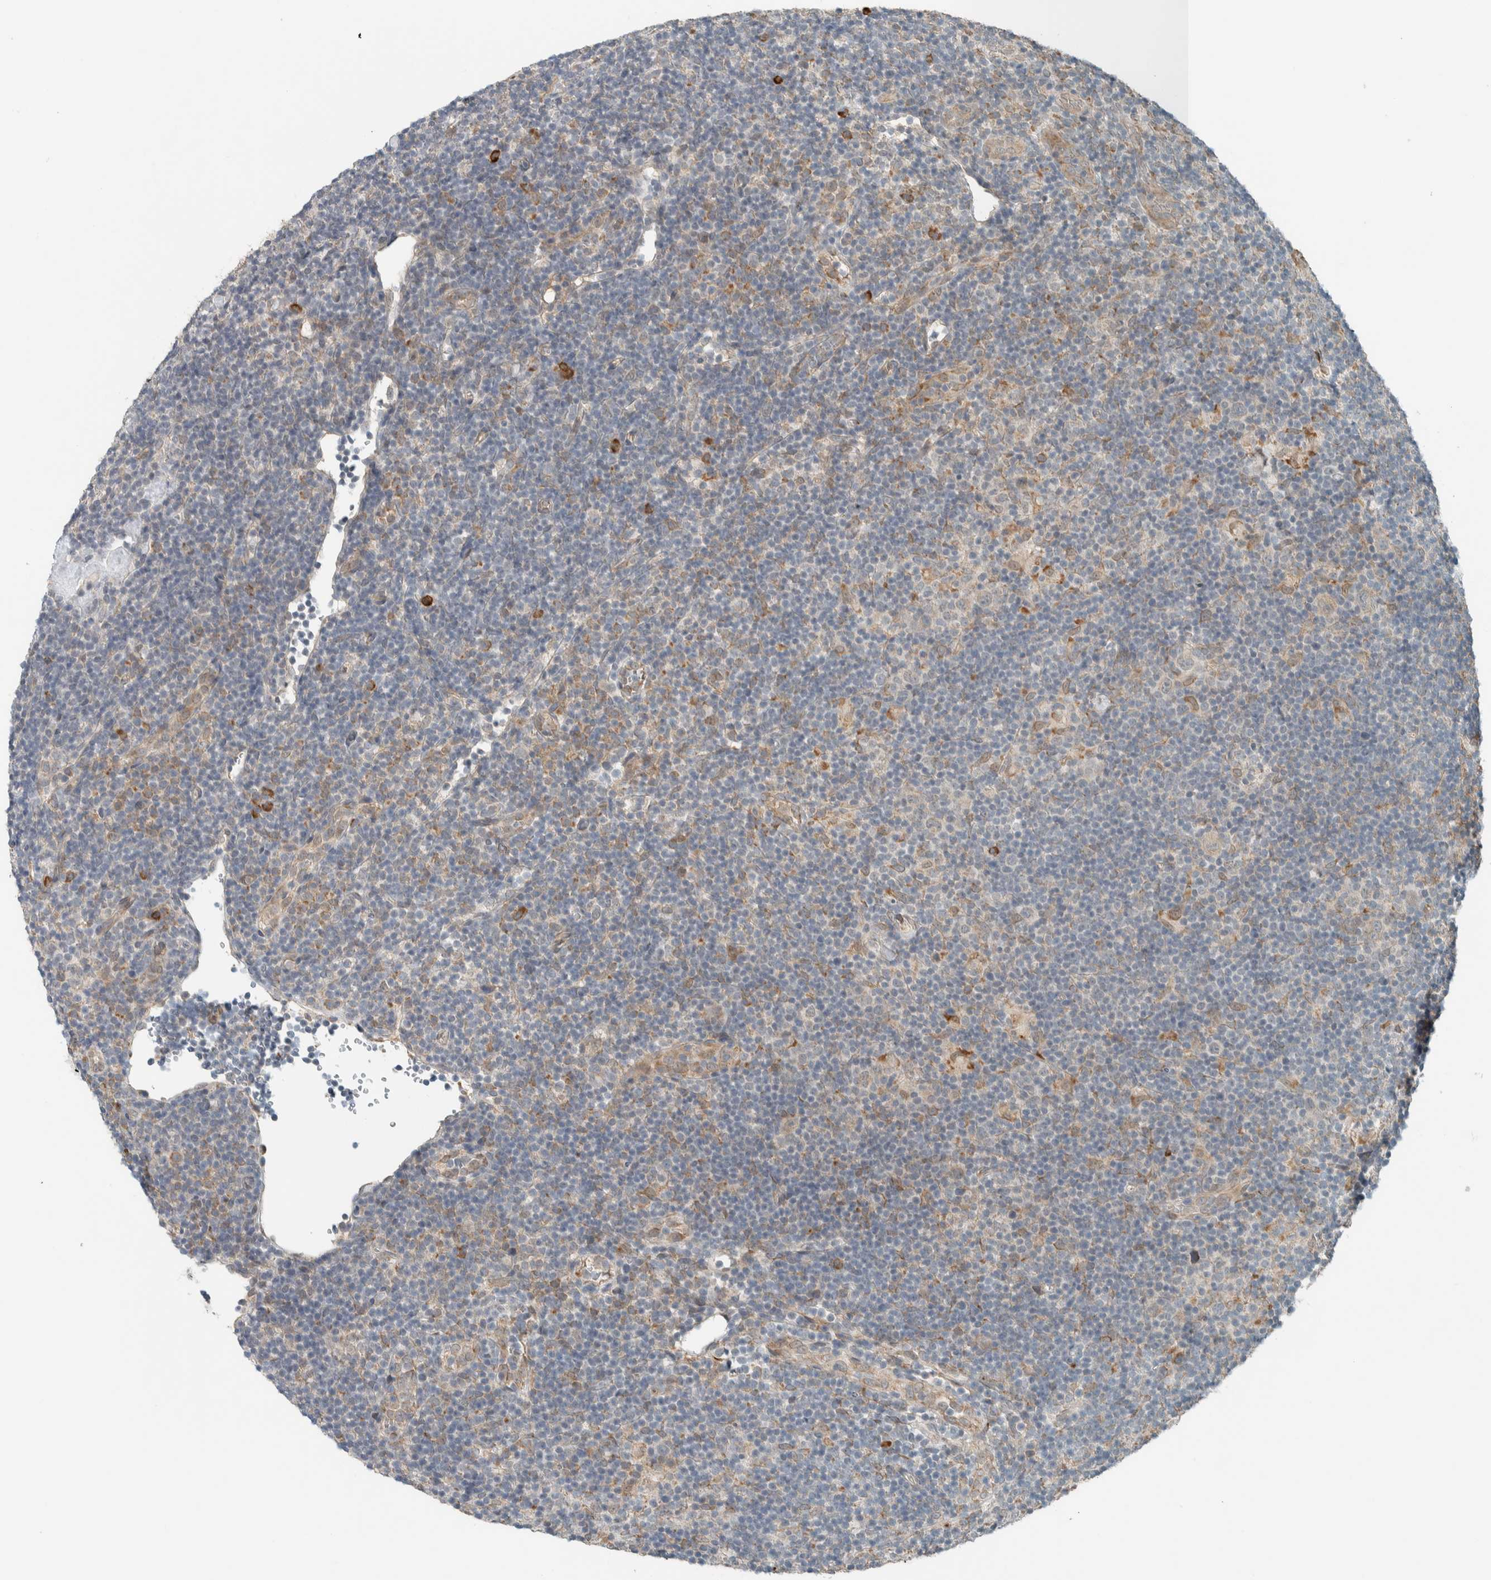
{"staining": {"intensity": "negative", "quantity": "none", "location": "none"}, "tissue": "lymphoma", "cell_type": "Tumor cells", "image_type": "cancer", "snomed": [{"axis": "morphology", "description": "Hodgkin's disease, NOS"}, {"axis": "topography", "description": "Lymph node"}], "caption": "A high-resolution micrograph shows immunohistochemistry (IHC) staining of lymphoma, which shows no significant positivity in tumor cells.", "gene": "CTBP2", "patient": {"sex": "female", "age": 57}}